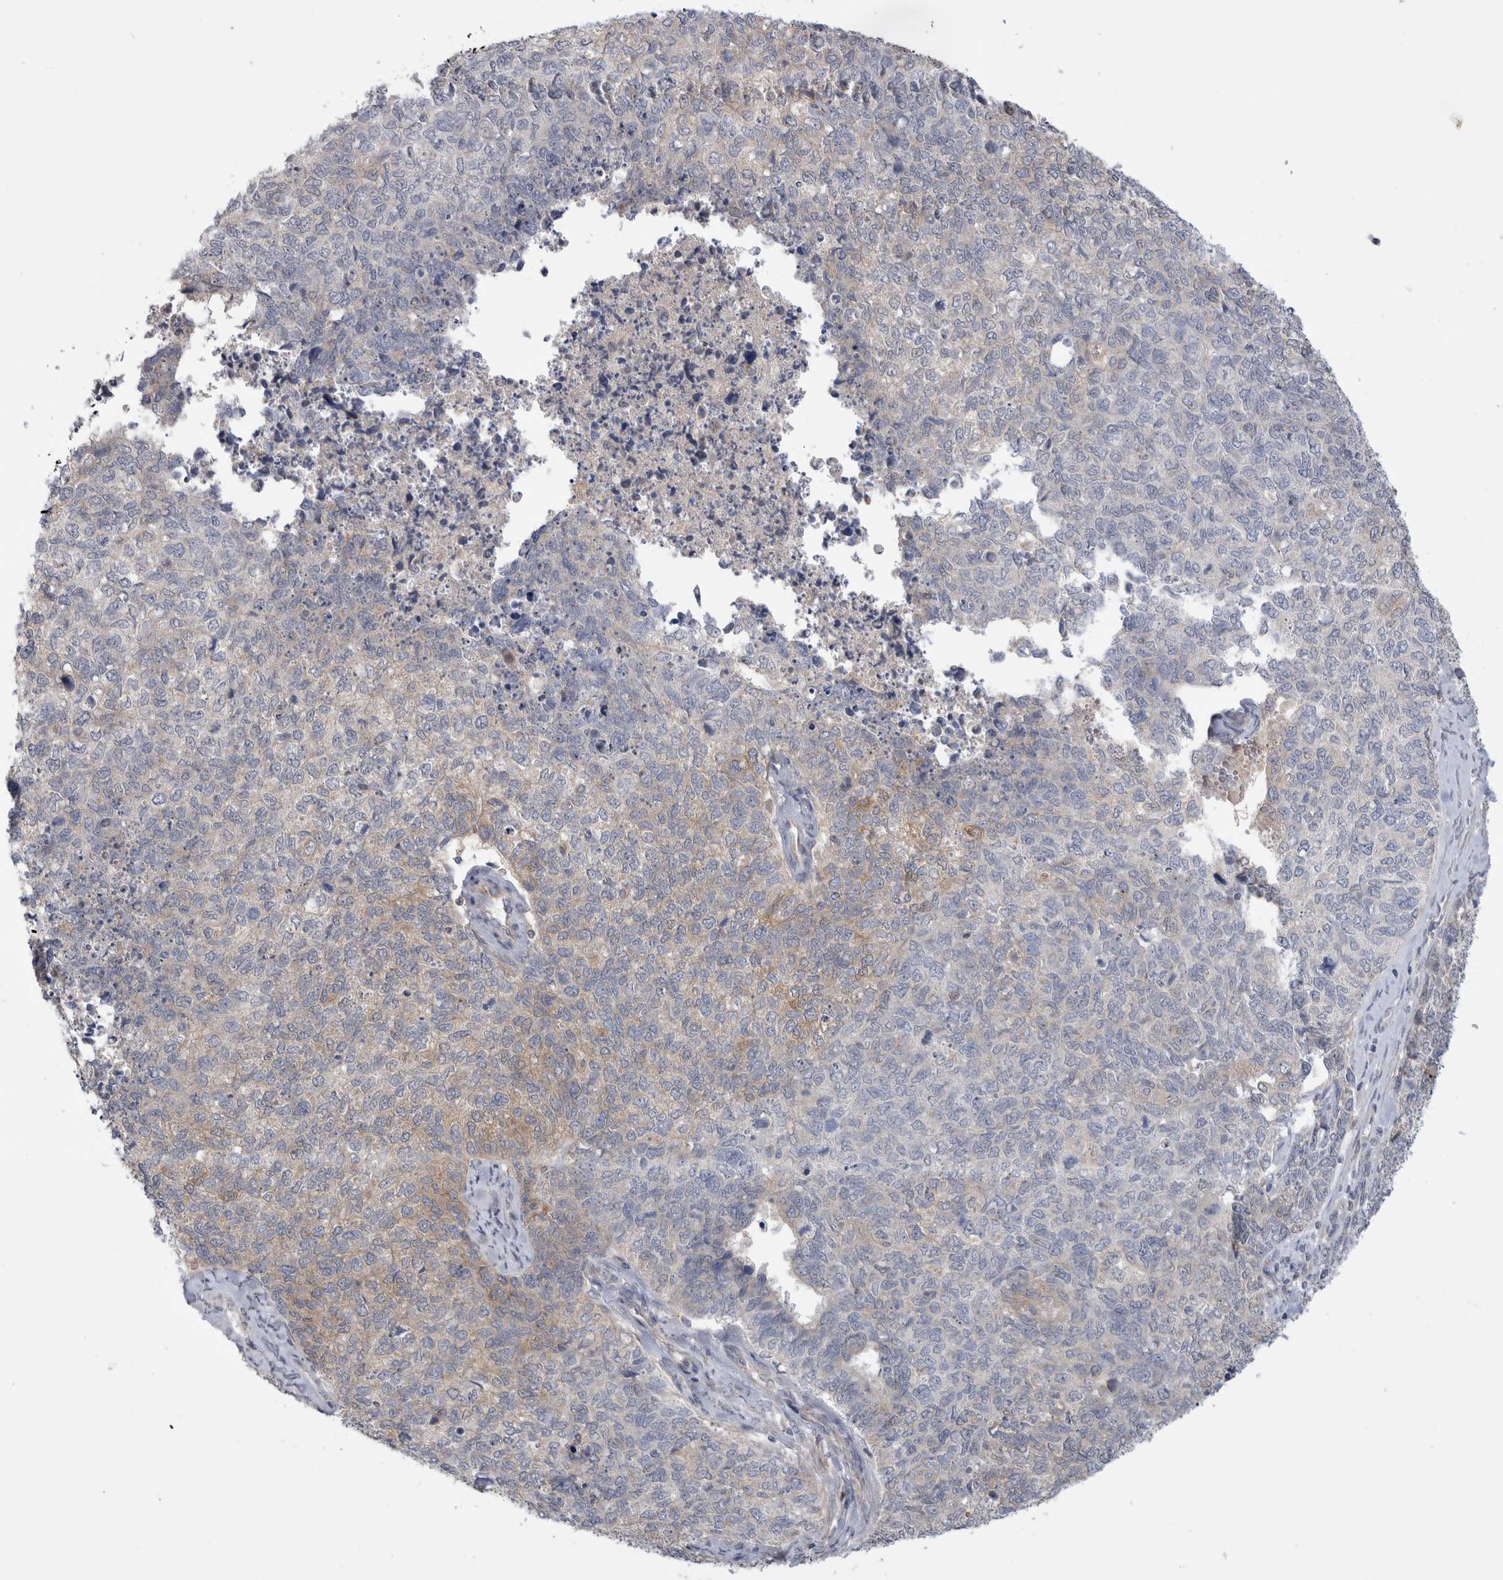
{"staining": {"intensity": "weak", "quantity": "25%-75%", "location": "cytoplasmic/membranous"}, "tissue": "cervical cancer", "cell_type": "Tumor cells", "image_type": "cancer", "snomed": [{"axis": "morphology", "description": "Squamous cell carcinoma, NOS"}, {"axis": "topography", "description": "Cervix"}], "caption": "Immunohistochemistry photomicrograph of neoplastic tissue: cervical cancer stained using IHC demonstrates low levels of weak protein expression localized specifically in the cytoplasmic/membranous of tumor cells, appearing as a cytoplasmic/membranous brown color.", "gene": "SRD5A3", "patient": {"sex": "female", "age": 63}}